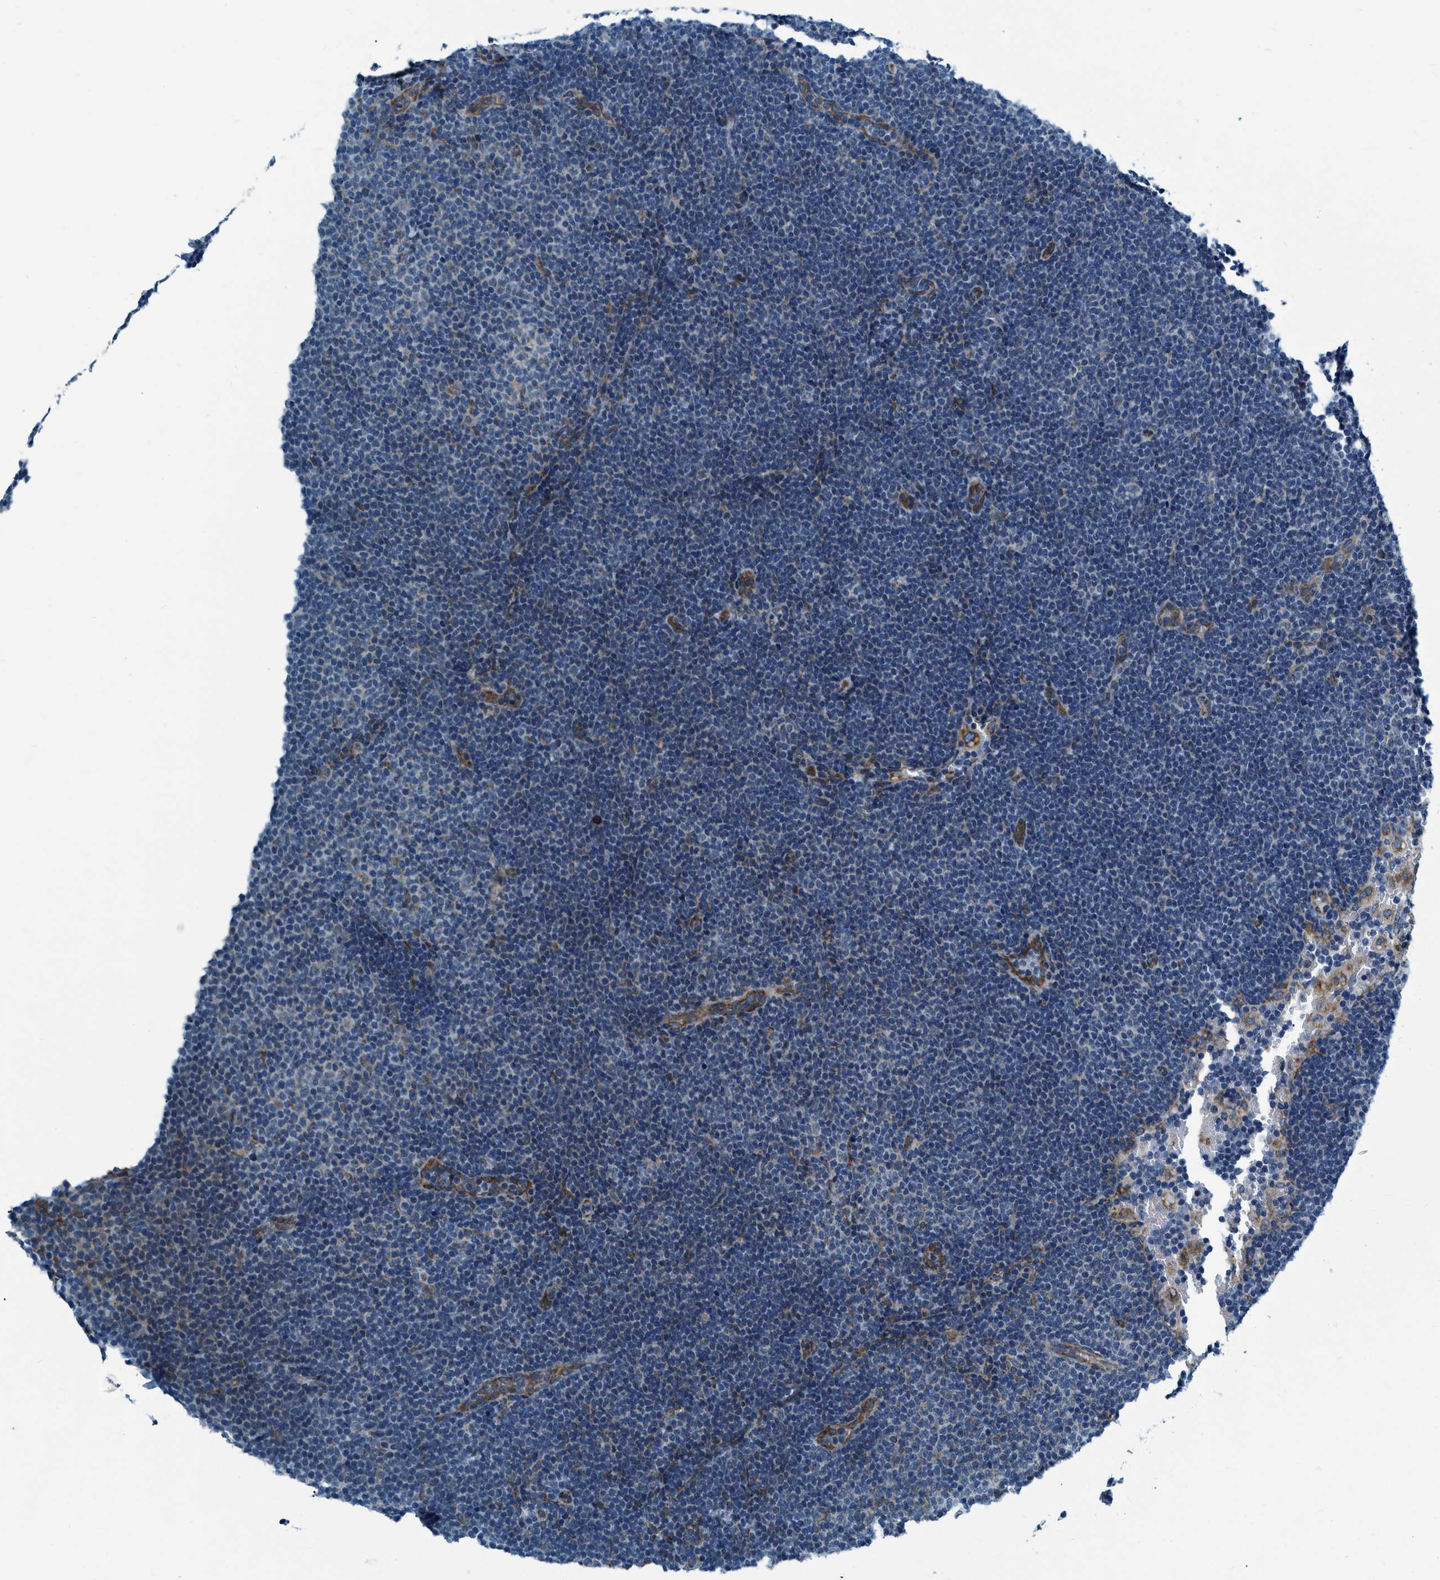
{"staining": {"intensity": "negative", "quantity": "none", "location": "none"}, "tissue": "lymphoma", "cell_type": "Tumor cells", "image_type": "cancer", "snomed": [{"axis": "morphology", "description": "Malignant lymphoma, non-Hodgkin's type, Low grade"}, {"axis": "topography", "description": "Lymph node"}], "caption": "The image shows no staining of tumor cells in malignant lymphoma, non-Hodgkin's type (low-grade).", "gene": "ARMC9", "patient": {"sex": "female", "age": 53}}